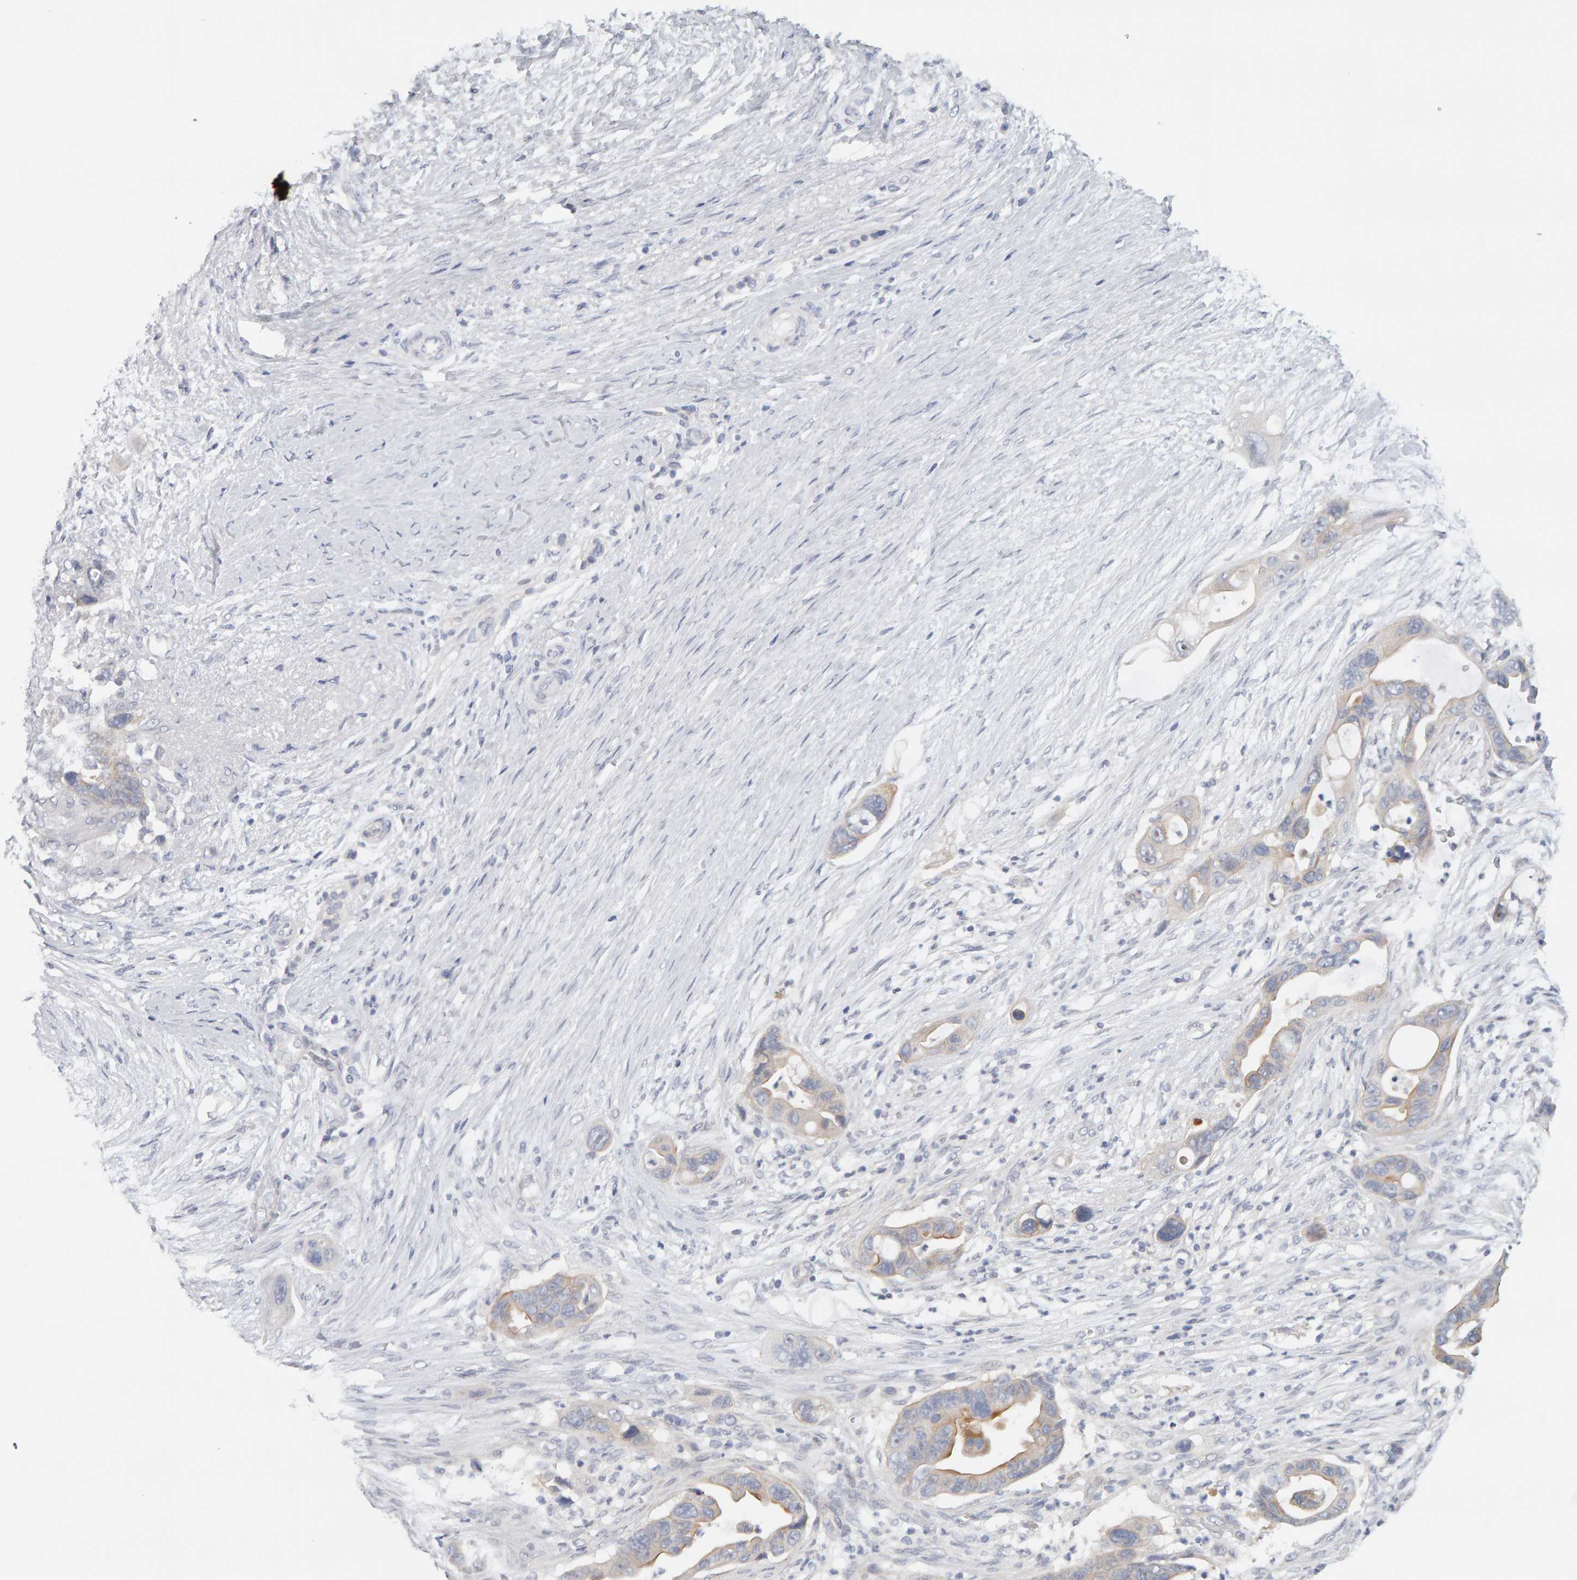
{"staining": {"intensity": "moderate", "quantity": "<25%", "location": "cytoplasmic/membranous"}, "tissue": "pancreatic cancer", "cell_type": "Tumor cells", "image_type": "cancer", "snomed": [{"axis": "morphology", "description": "Adenocarcinoma, NOS"}, {"axis": "topography", "description": "Pancreas"}], "caption": "Moderate cytoplasmic/membranous expression is present in about <25% of tumor cells in pancreatic cancer (adenocarcinoma). (DAB (3,3'-diaminobenzidine) IHC, brown staining for protein, blue staining for nuclei).", "gene": "PPP1R16A", "patient": {"sex": "female", "age": 72}}